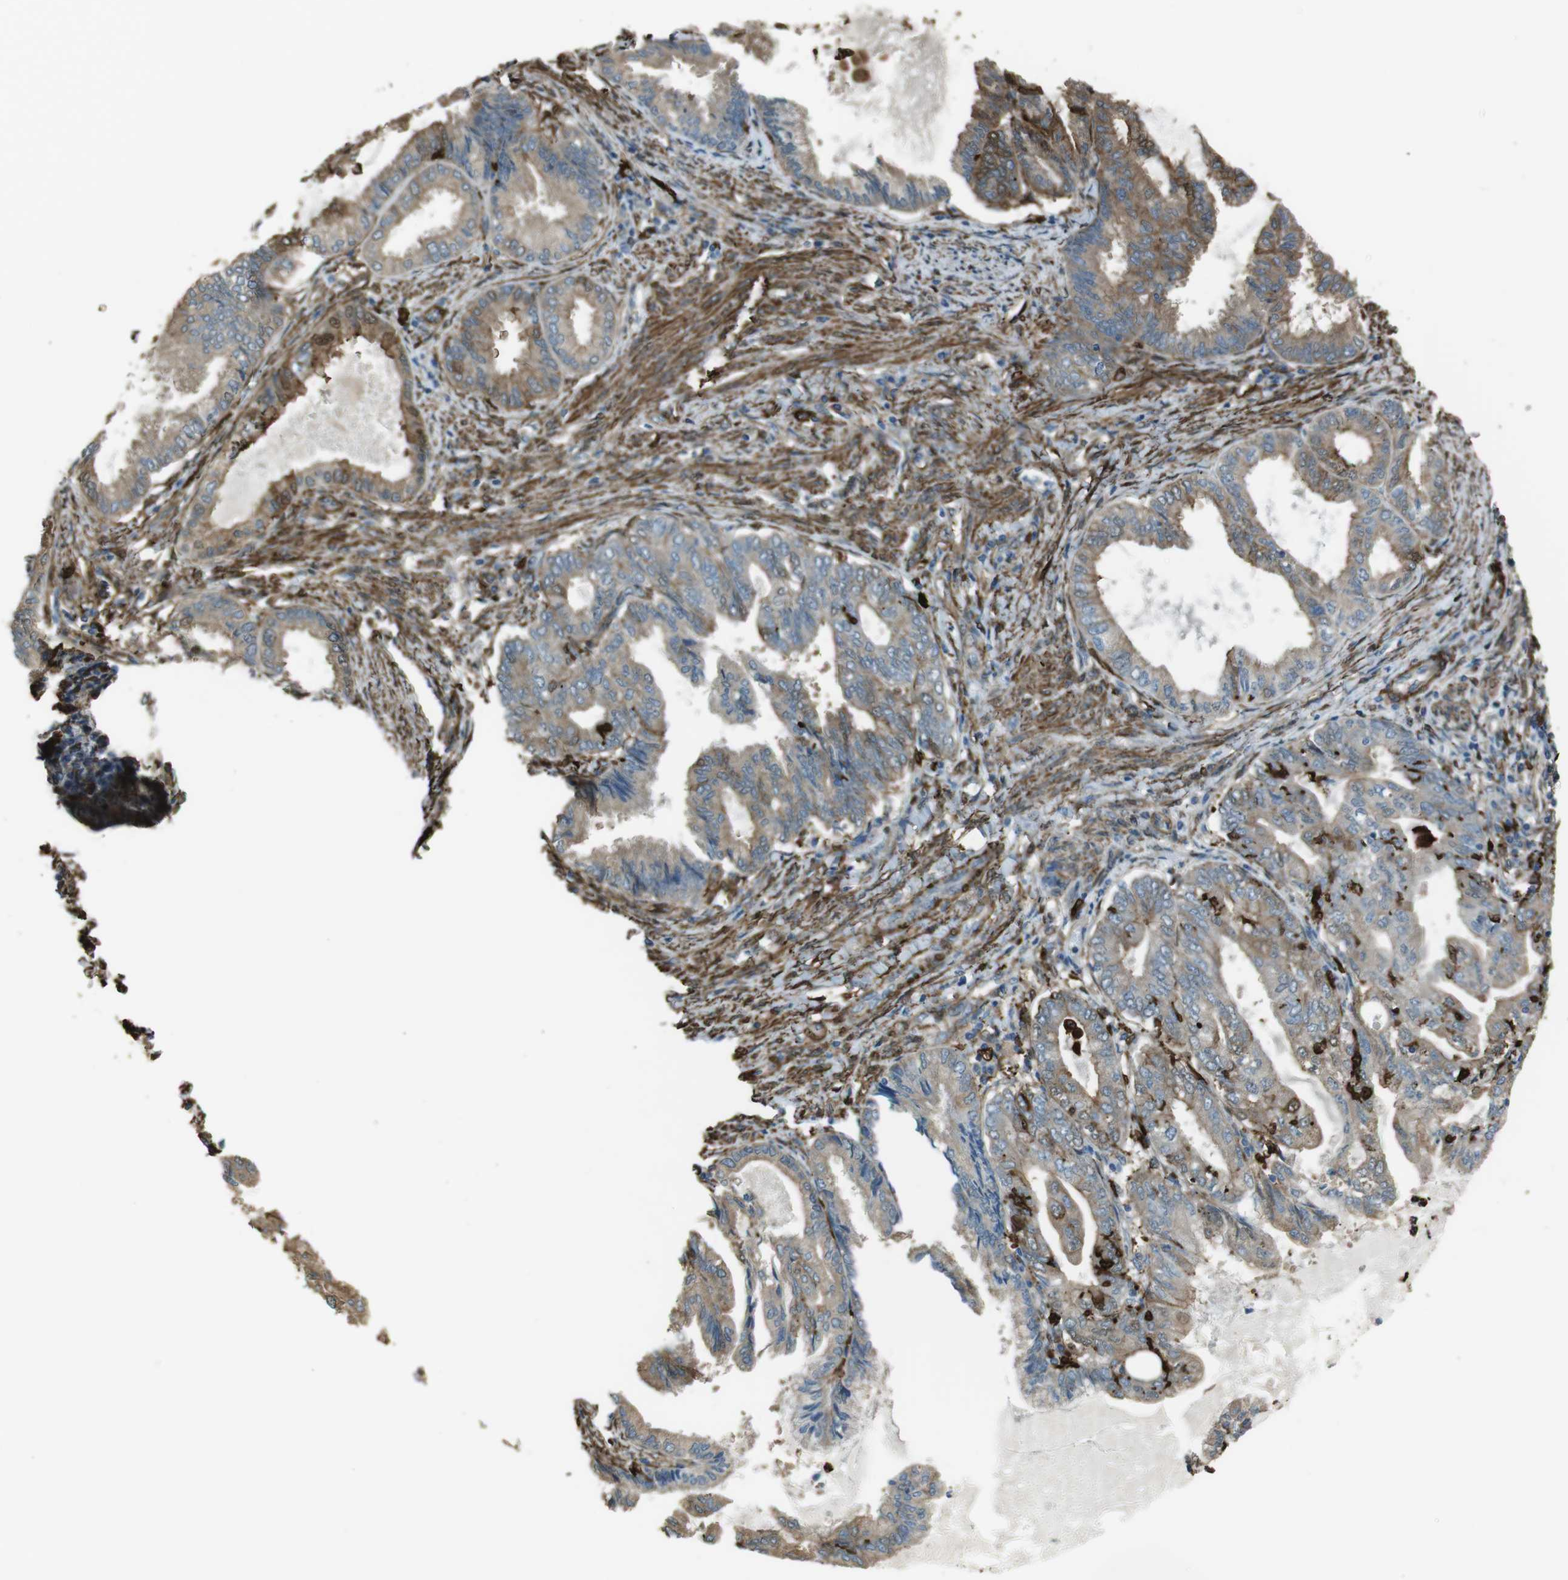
{"staining": {"intensity": "moderate", "quantity": ">75%", "location": "cytoplasmic/membranous"}, "tissue": "endometrial cancer", "cell_type": "Tumor cells", "image_type": "cancer", "snomed": [{"axis": "morphology", "description": "Adenocarcinoma, NOS"}, {"axis": "topography", "description": "Endometrium"}], "caption": "The immunohistochemical stain shows moderate cytoplasmic/membranous expression in tumor cells of endometrial cancer (adenocarcinoma) tissue.", "gene": "SFT2D1", "patient": {"sex": "female", "age": 86}}